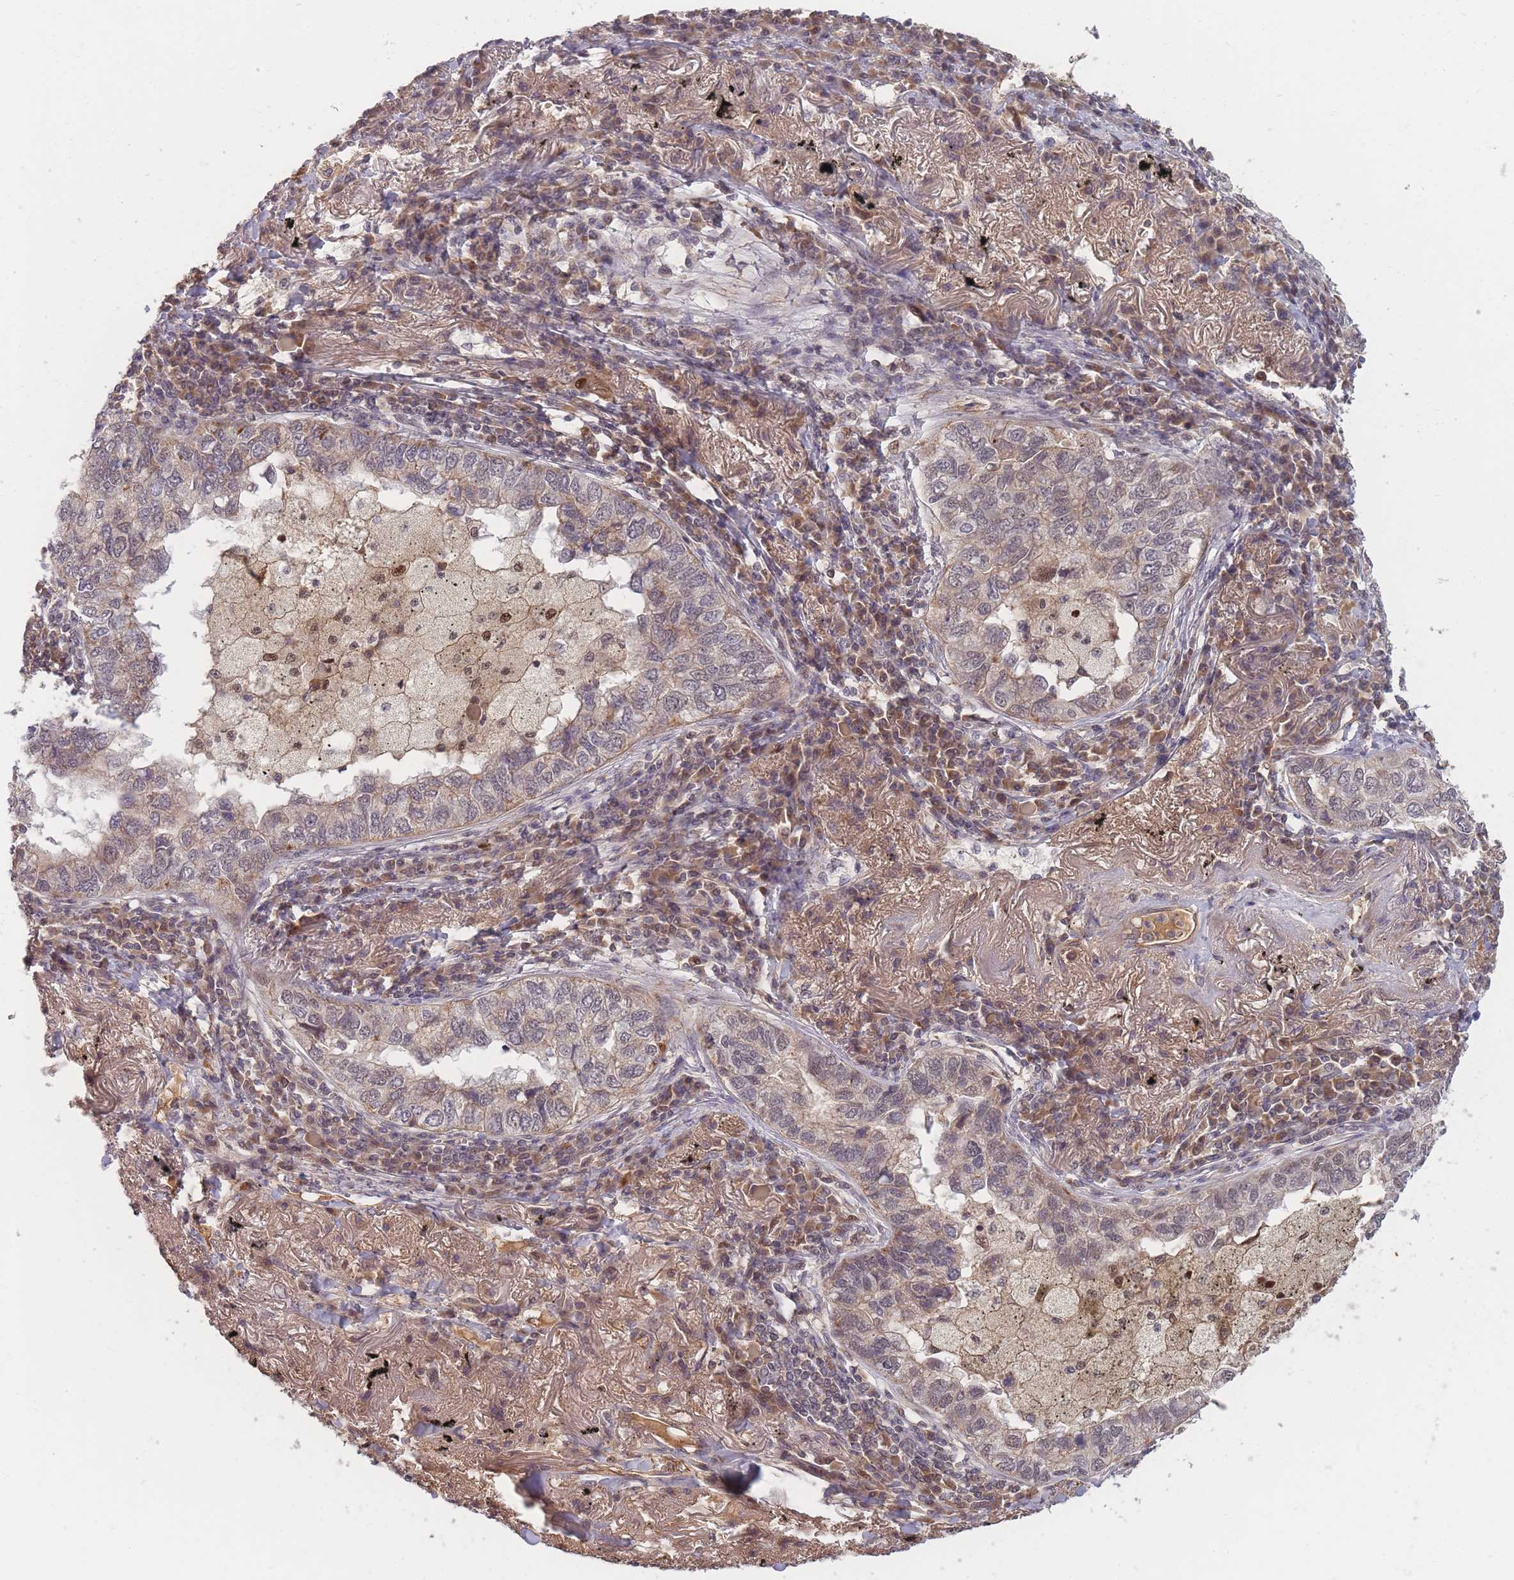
{"staining": {"intensity": "weak", "quantity": "25%-75%", "location": "cytoplasmic/membranous,nuclear"}, "tissue": "lung cancer", "cell_type": "Tumor cells", "image_type": "cancer", "snomed": [{"axis": "morphology", "description": "Adenocarcinoma, NOS"}, {"axis": "topography", "description": "Lung"}], "caption": "Protein analysis of lung adenocarcinoma tissue displays weak cytoplasmic/membranous and nuclear positivity in approximately 25%-75% of tumor cells.", "gene": "FAM153A", "patient": {"sex": "male", "age": 65}}